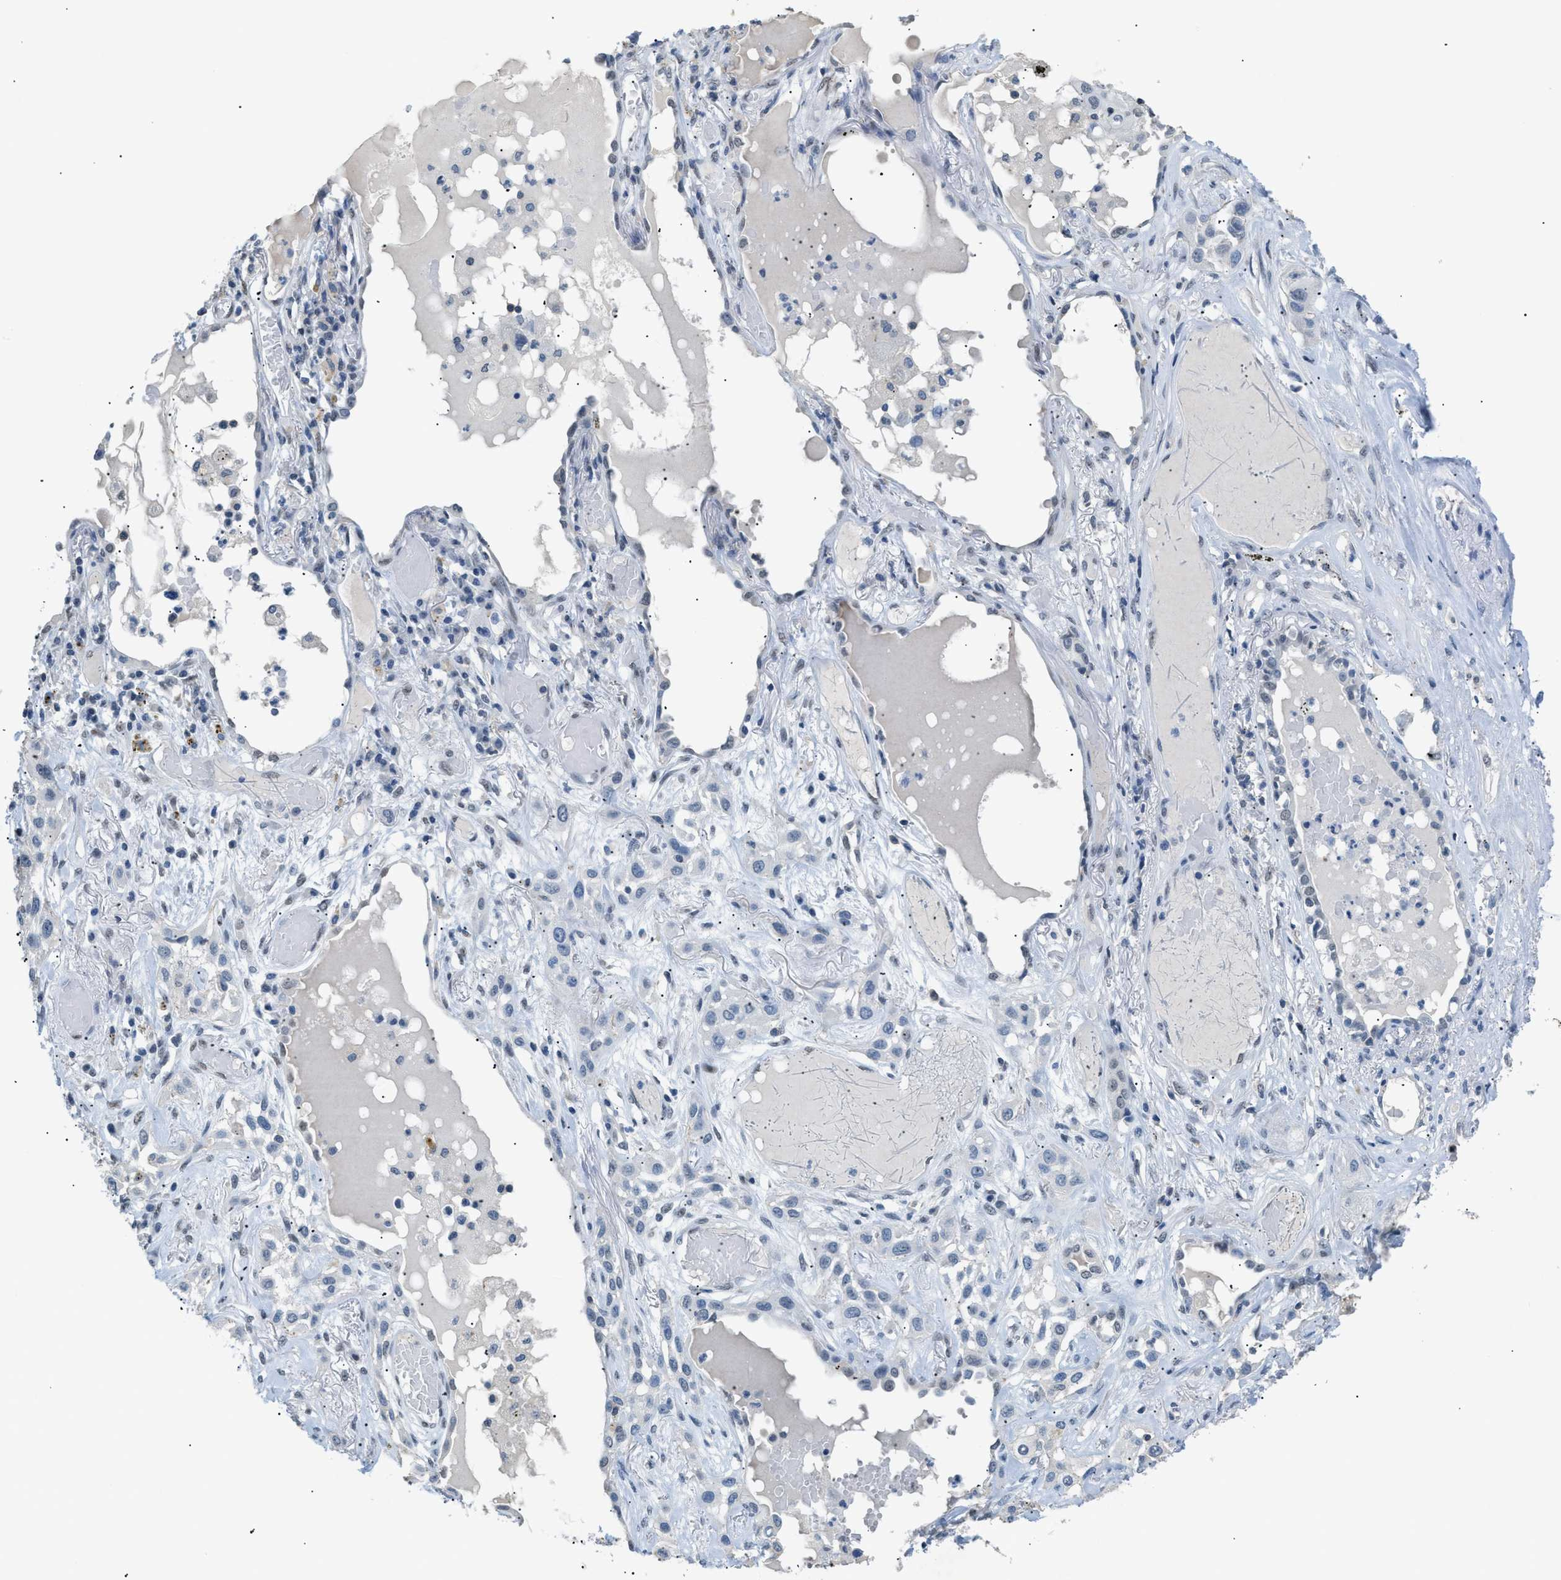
{"staining": {"intensity": "negative", "quantity": "none", "location": "none"}, "tissue": "lung cancer", "cell_type": "Tumor cells", "image_type": "cancer", "snomed": [{"axis": "morphology", "description": "Squamous cell carcinoma, NOS"}, {"axis": "topography", "description": "Lung"}], "caption": "Lung squamous cell carcinoma was stained to show a protein in brown. There is no significant staining in tumor cells.", "gene": "KCNC3", "patient": {"sex": "male", "age": 71}}